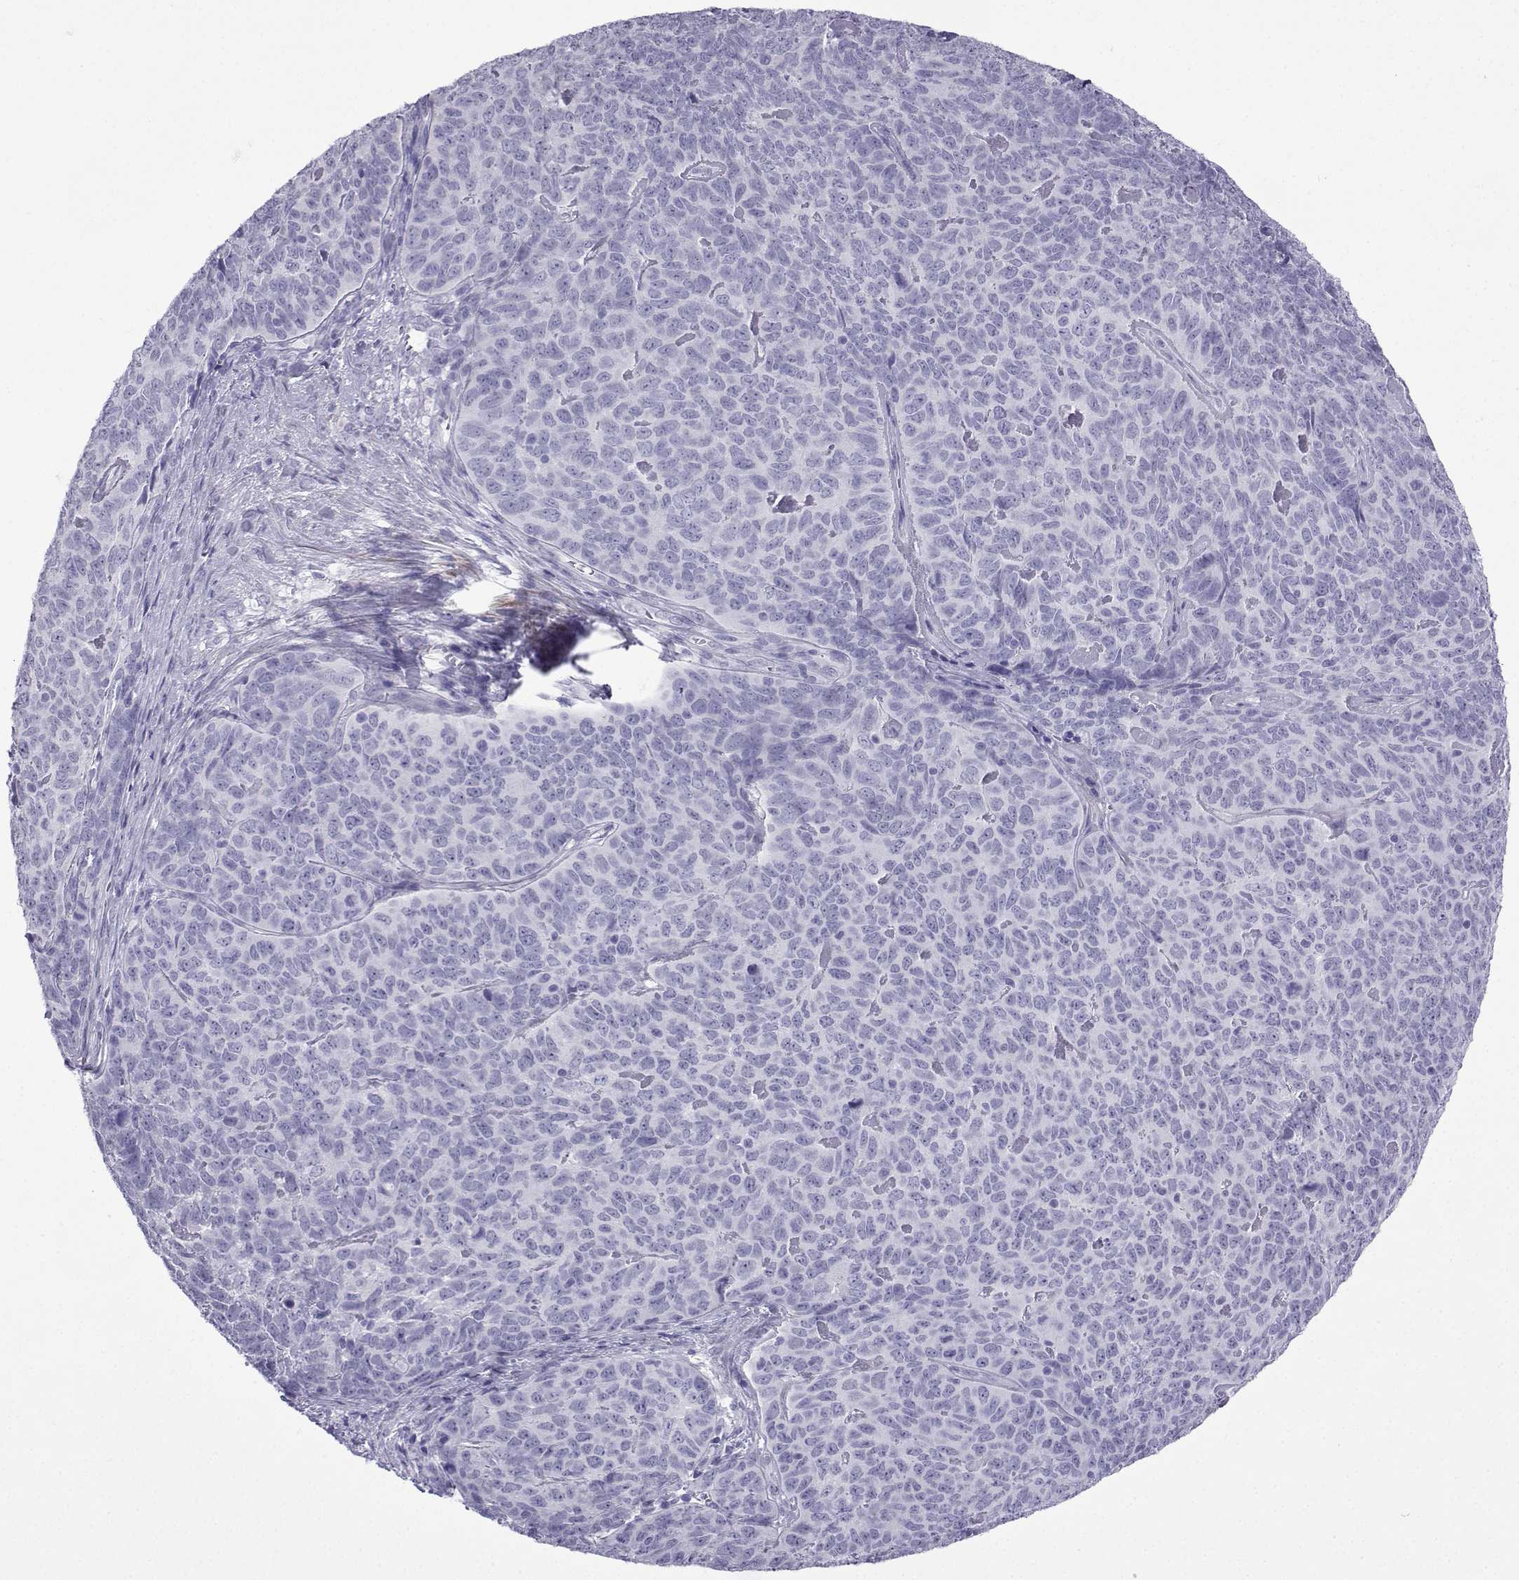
{"staining": {"intensity": "negative", "quantity": "none", "location": "none"}, "tissue": "skin cancer", "cell_type": "Tumor cells", "image_type": "cancer", "snomed": [{"axis": "morphology", "description": "Squamous cell carcinoma, NOS"}, {"axis": "topography", "description": "Skin"}, {"axis": "topography", "description": "Anal"}], "caption": "This is an IHC image of skin squamous cell carcinoma. There is no positivity in tumor cells.", "gene": "KCNF1", "patient": {"sex": "female", "age": 51}}